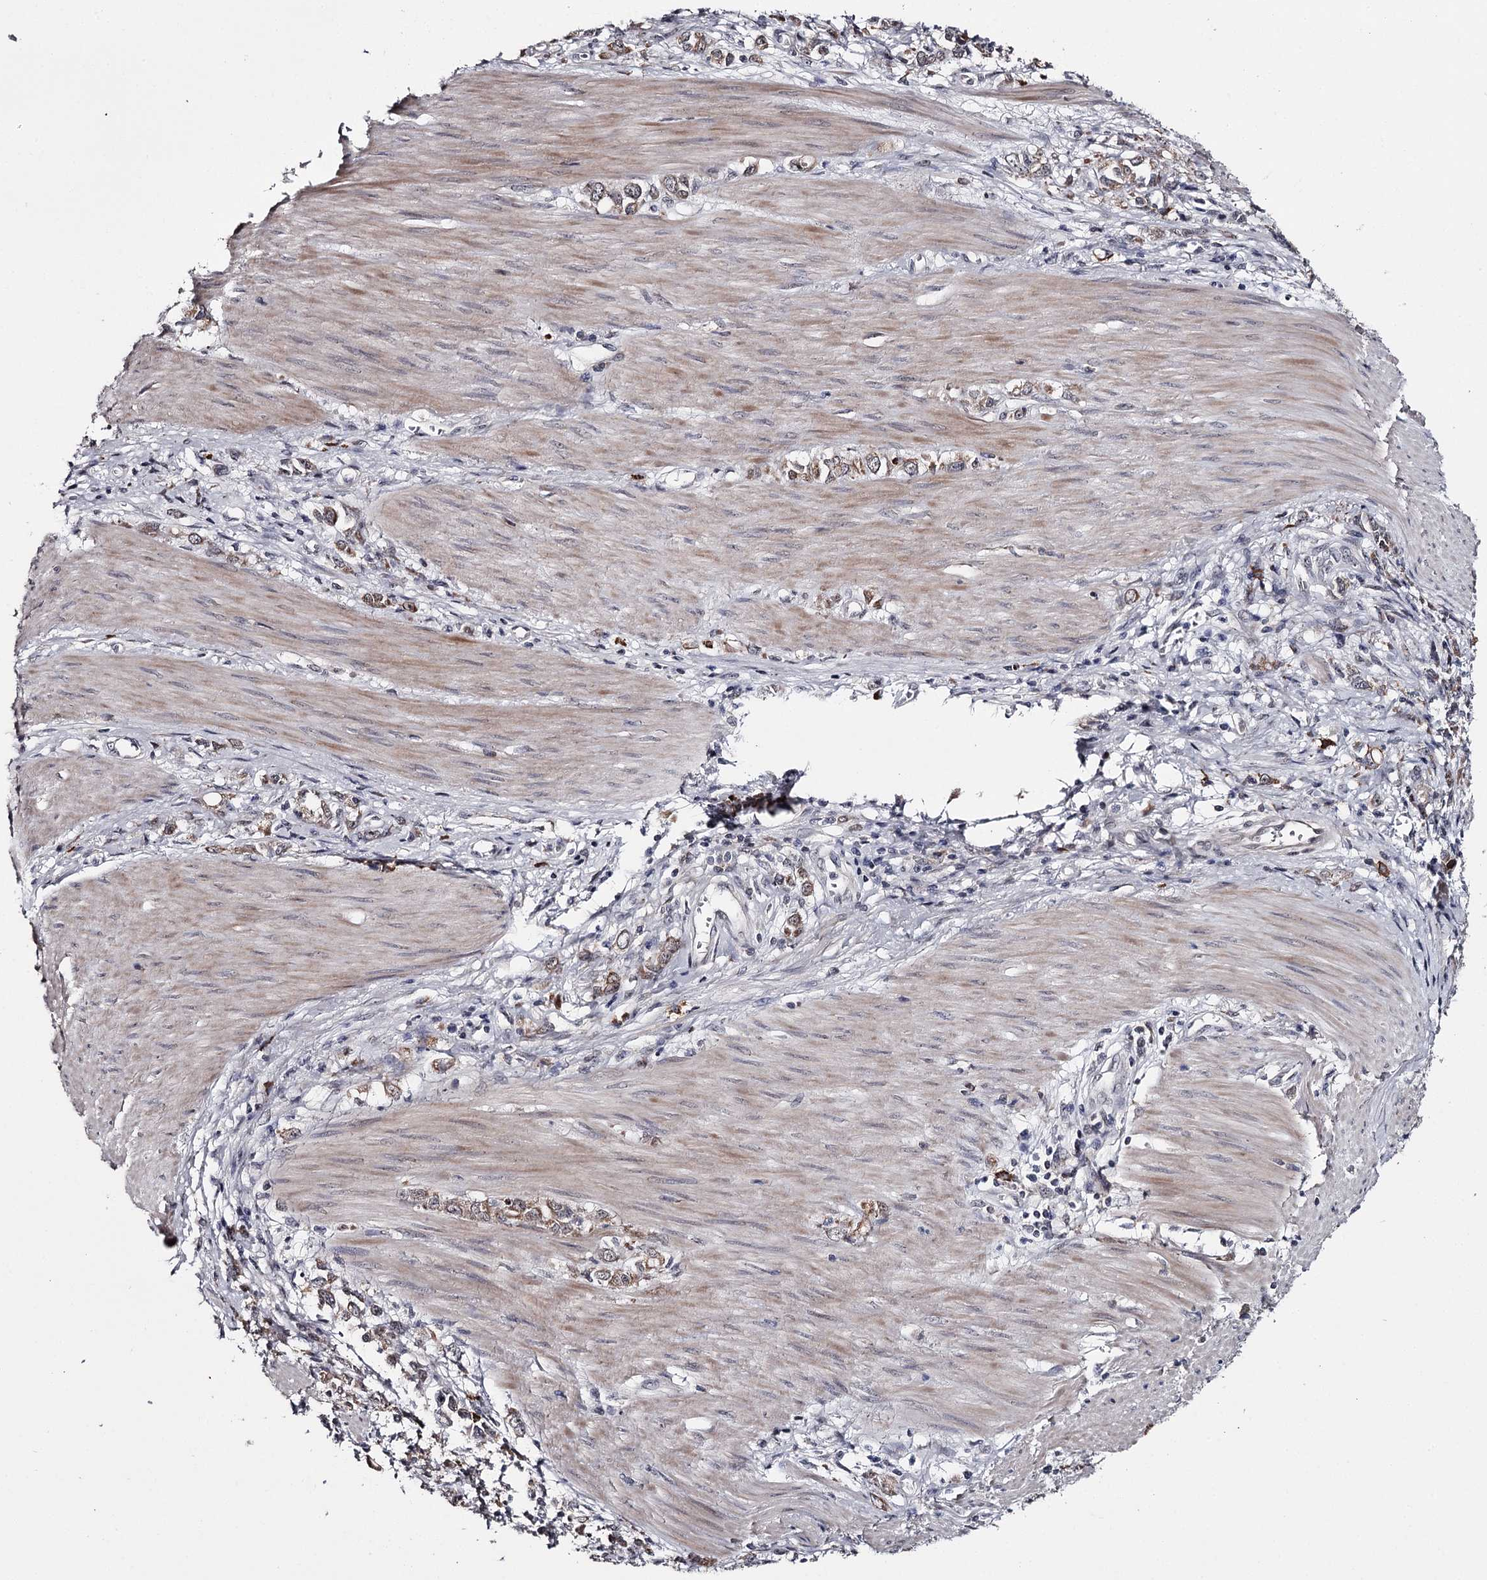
{"staining": {"intensity": "moderate", "quantity": ">75%", "location": "cytoplasmic/membranous"}, "tissue": "stomach cancer", "cell_type": "Tumor cells", "image_type": "cancer", "snomed": [{"axis": "morphology", "description": "Adenocarcinoma, NOS"}, {"axis": "topography", "description": "Stomach"}], "caption": "High-power microscopy captured an IHC photomicrograph of adenocarcinoma (stomach), revealing moderate cytoplasmic/membranous positivity in about >75% of tumor cells. (DAB (3,3'-diaminobenzidine) IHC with brightfield microscopy, high magnification).", "gene": "GTSF1", "patient": {"sex": "female", "age": 76}}